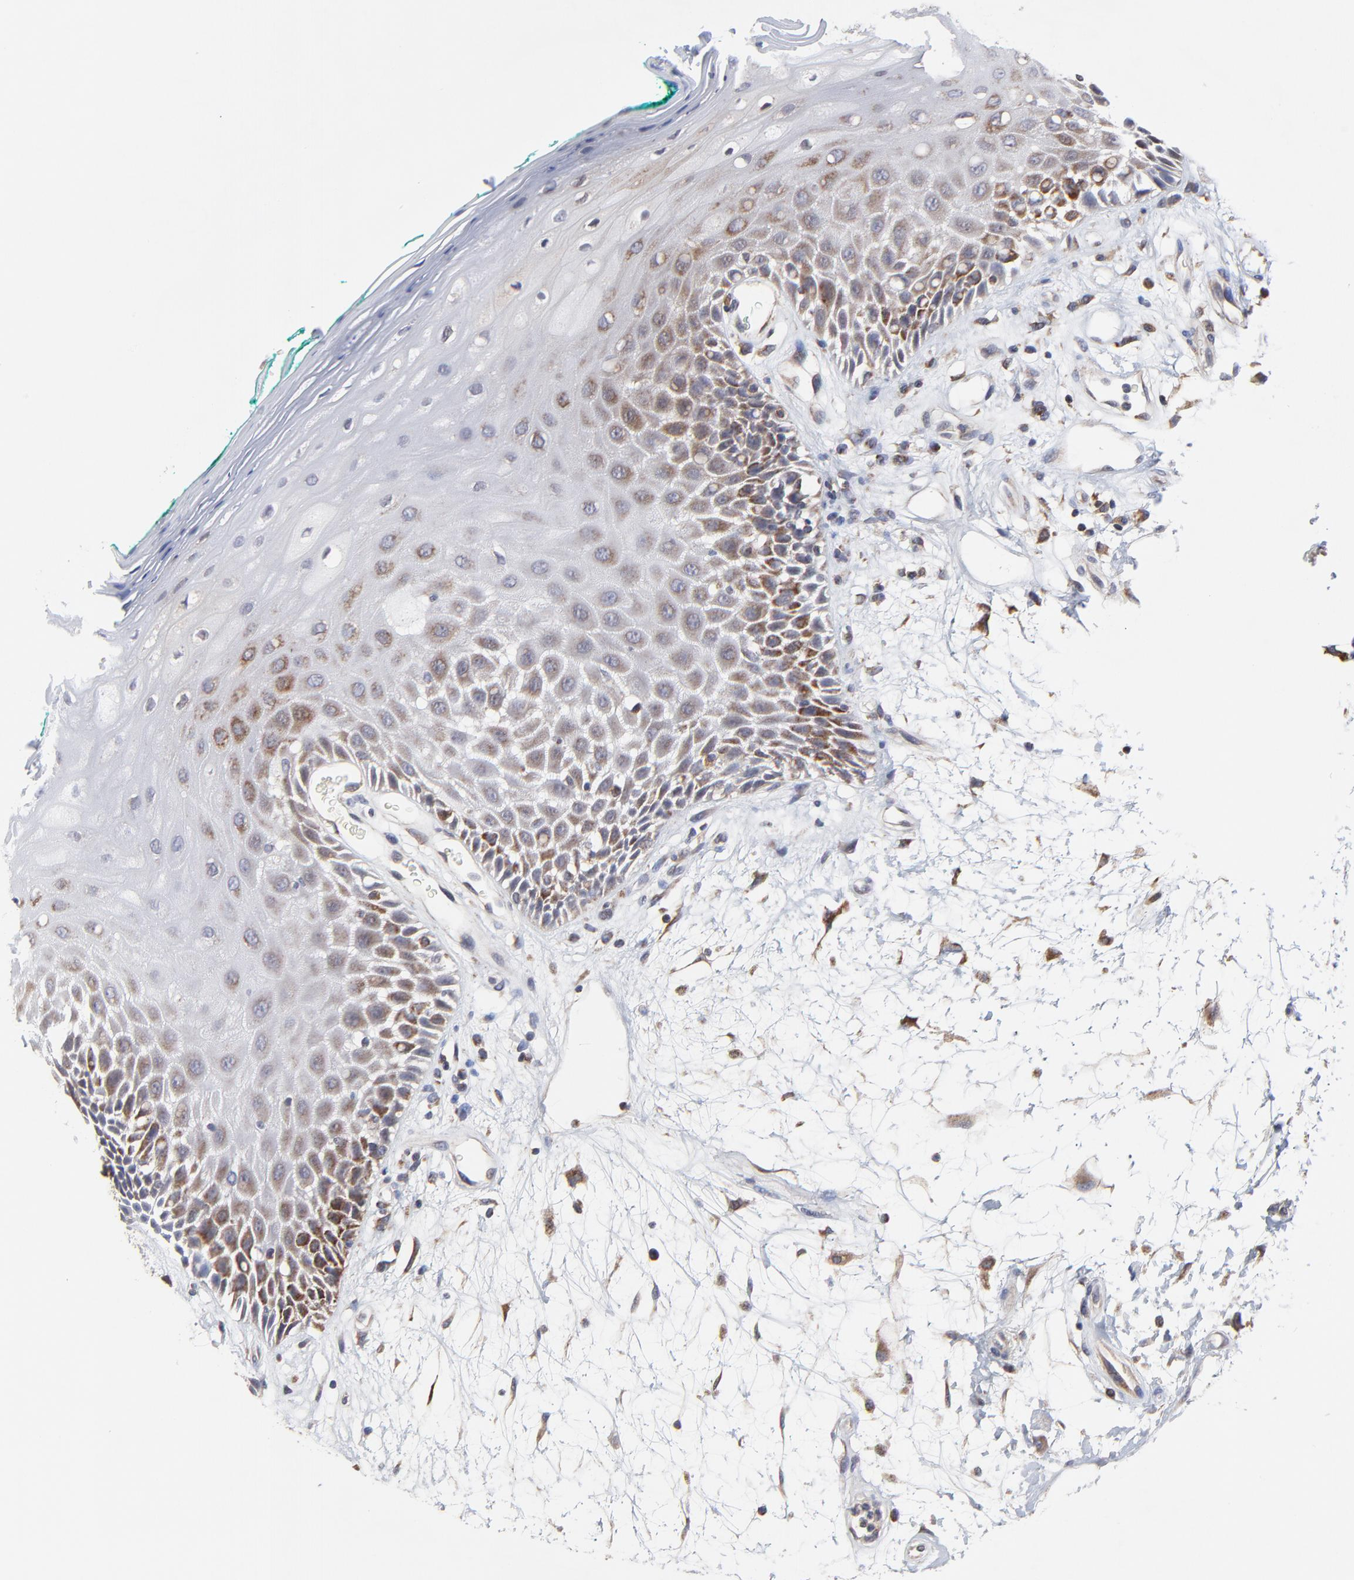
{"staining": {"intensity": "weak", "quantity": "<25%", "location": "cytoplasmic/membranous"}, "tissue": "oral mucosa", "cell_type": "Squamous epithelial cells", "image_type": "normal", "snomed": [{"axis": "morphology", "description": "Normal tissue, NOS"}, {"axis": "morphology", "description": "Squamous cell carcinoma, NOS"}, {"axis": "topography", "description": "Skeletal muscle"}, {"axis": "topography", "description": "Oral tissue"}, {"axis": "topography", "description": "Head-Neck"}], "caption": "The micrograph reveals no significant expression in squamous epithelial cells of oral mucosa.", "gene": "ZNF550", "patient": {"sex": "female", "age": 84}}